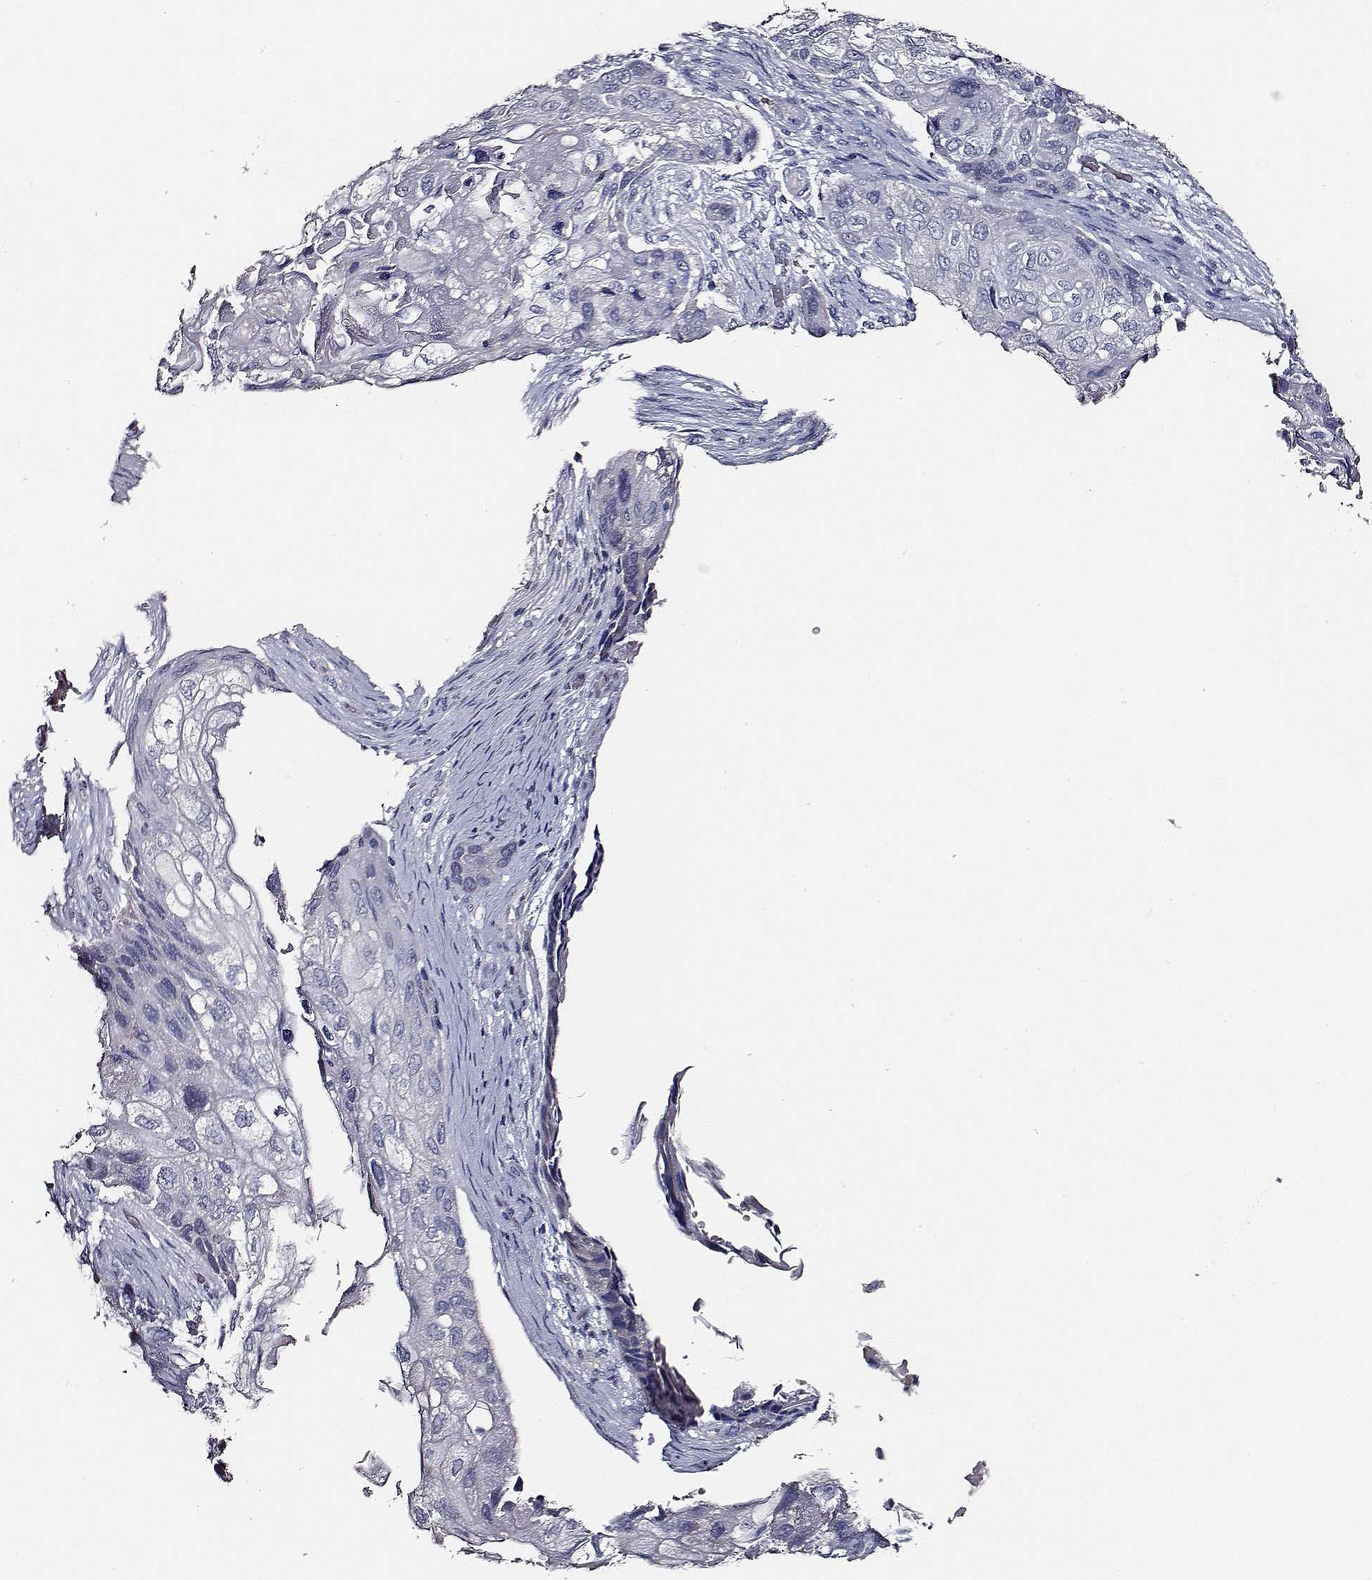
{"staining": {"intensity": "negative", "quantity": "none", "location": "none"}, "tissue": "lung cancer", "cell_type": "Tumor cells", "image_type": "cancer", "snomed": [{"axis": "morphology", "description": "Squamous cell carcinoma, NOS"}, {"axis": "topography", "description": "Lung"}], "caption": "High magnification brightfield microscopy of lung squamous cell carcinoma stained with DAB (brown) and counterstained with hematoxylin (blue): tumor cells show no significant positivity. Brightfield microscopy of immunohistochemistry stained with DAB (3,3'-diaminobenzidine) (brown) and hematoxylin (blue), captured at high magnification.", "gene": "AADAT", "patient": {"sex": "male", "age": 69}}